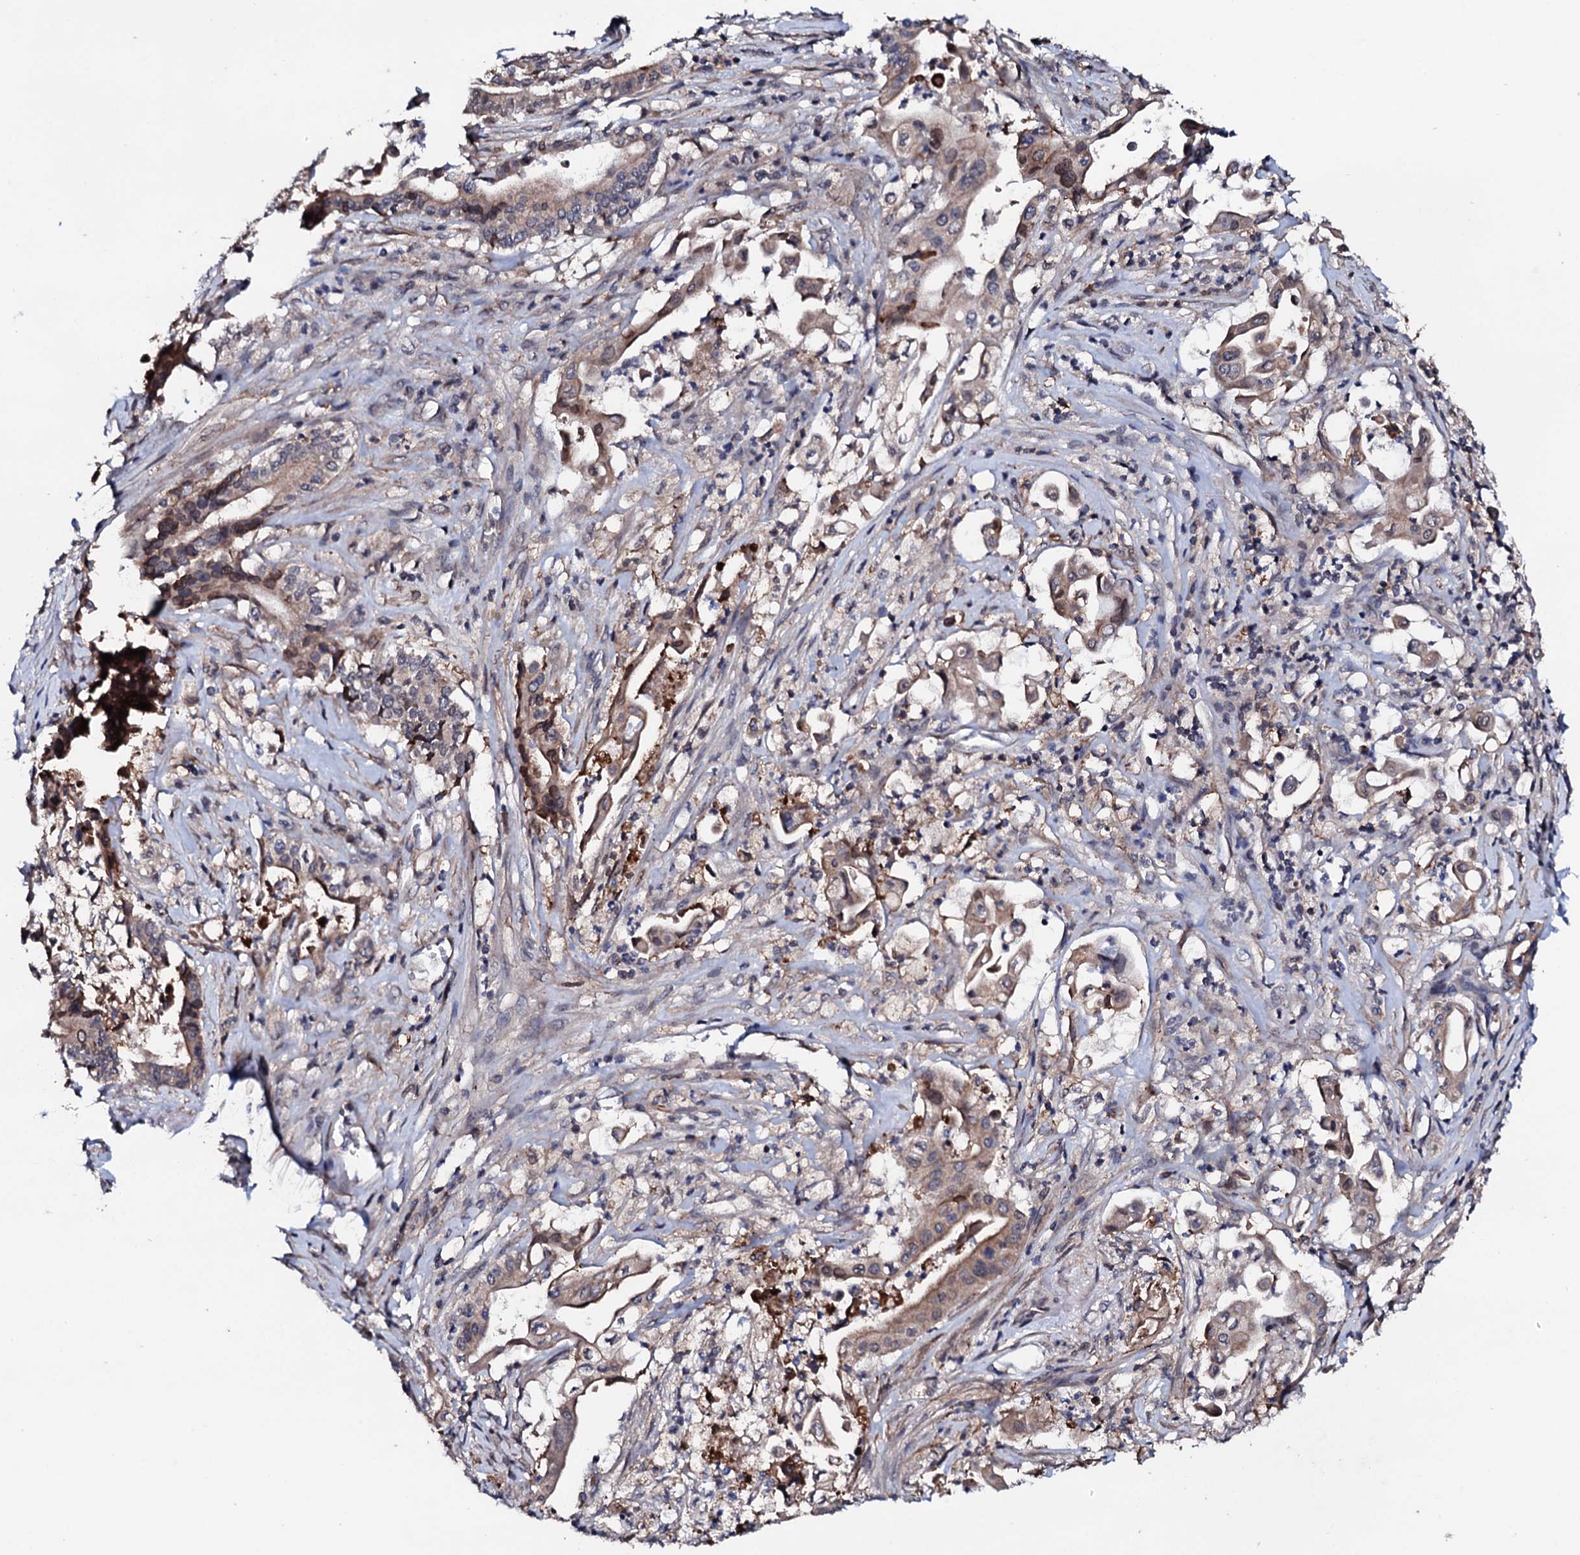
{"staining": {"intensity": "moderate", "quantity": "25%-75%", "location": "cytoplasmic/membranous,nuclear"}, "tissue": "pancreatic cancer", "cell_type": "Tumor cells", "image_type": "cancer", "snomed": [{"axis": "morphology", "description": "Adenocarcinoma, NOS"}, {"axis": "topography", "description": "Pancreas"}], "caption": "A photomicrograph showing moderate cytoplasmic/membranous and nuclear staining in about 25%-75% of tumor cells in pancreatic adenocarcinoma, as visualized by brown immunohistochemical staining.", "gene": "EDC3", "patient": {"sex": "female", "age": 77}}